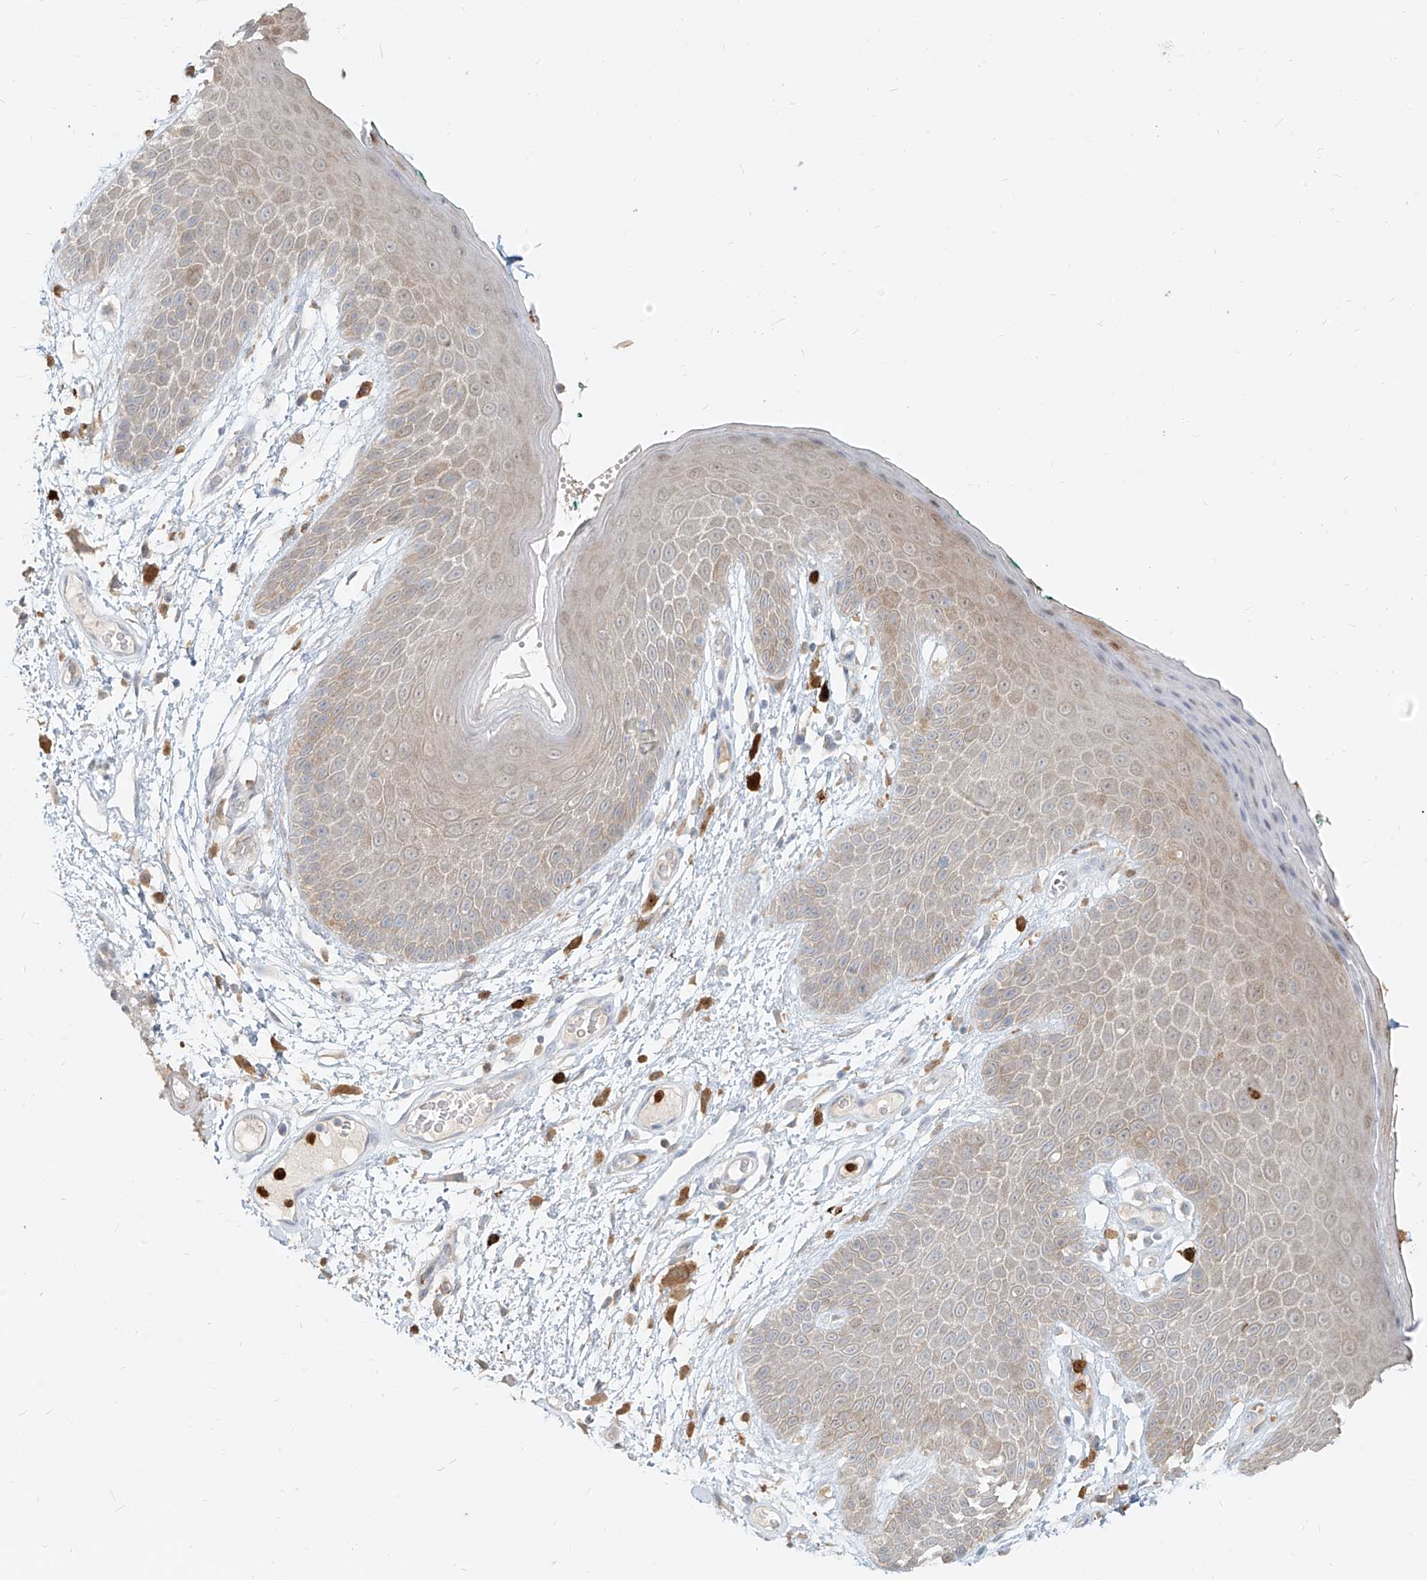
{"staining": {"intensity": "moderate", "quantity": "<25%", "location": "cytoplasmic/membranous"}, "tissue": "skin", "cell_type": "Epidermal cells", "image_type": "normal", "snomed": [{"axis": "morphology", "description": "Normal tissue, NOS"}, {"axis": "topography", "description": "Anal"}], "caption": "Skin stained for a protein shows moderate cytoplasmic/membranous positivity in epidermal cells. The protein is shown in brown color, while the nuclei are stained blue.", "gene": "PGD", "patient": {"sex": "male", "age": 74}}